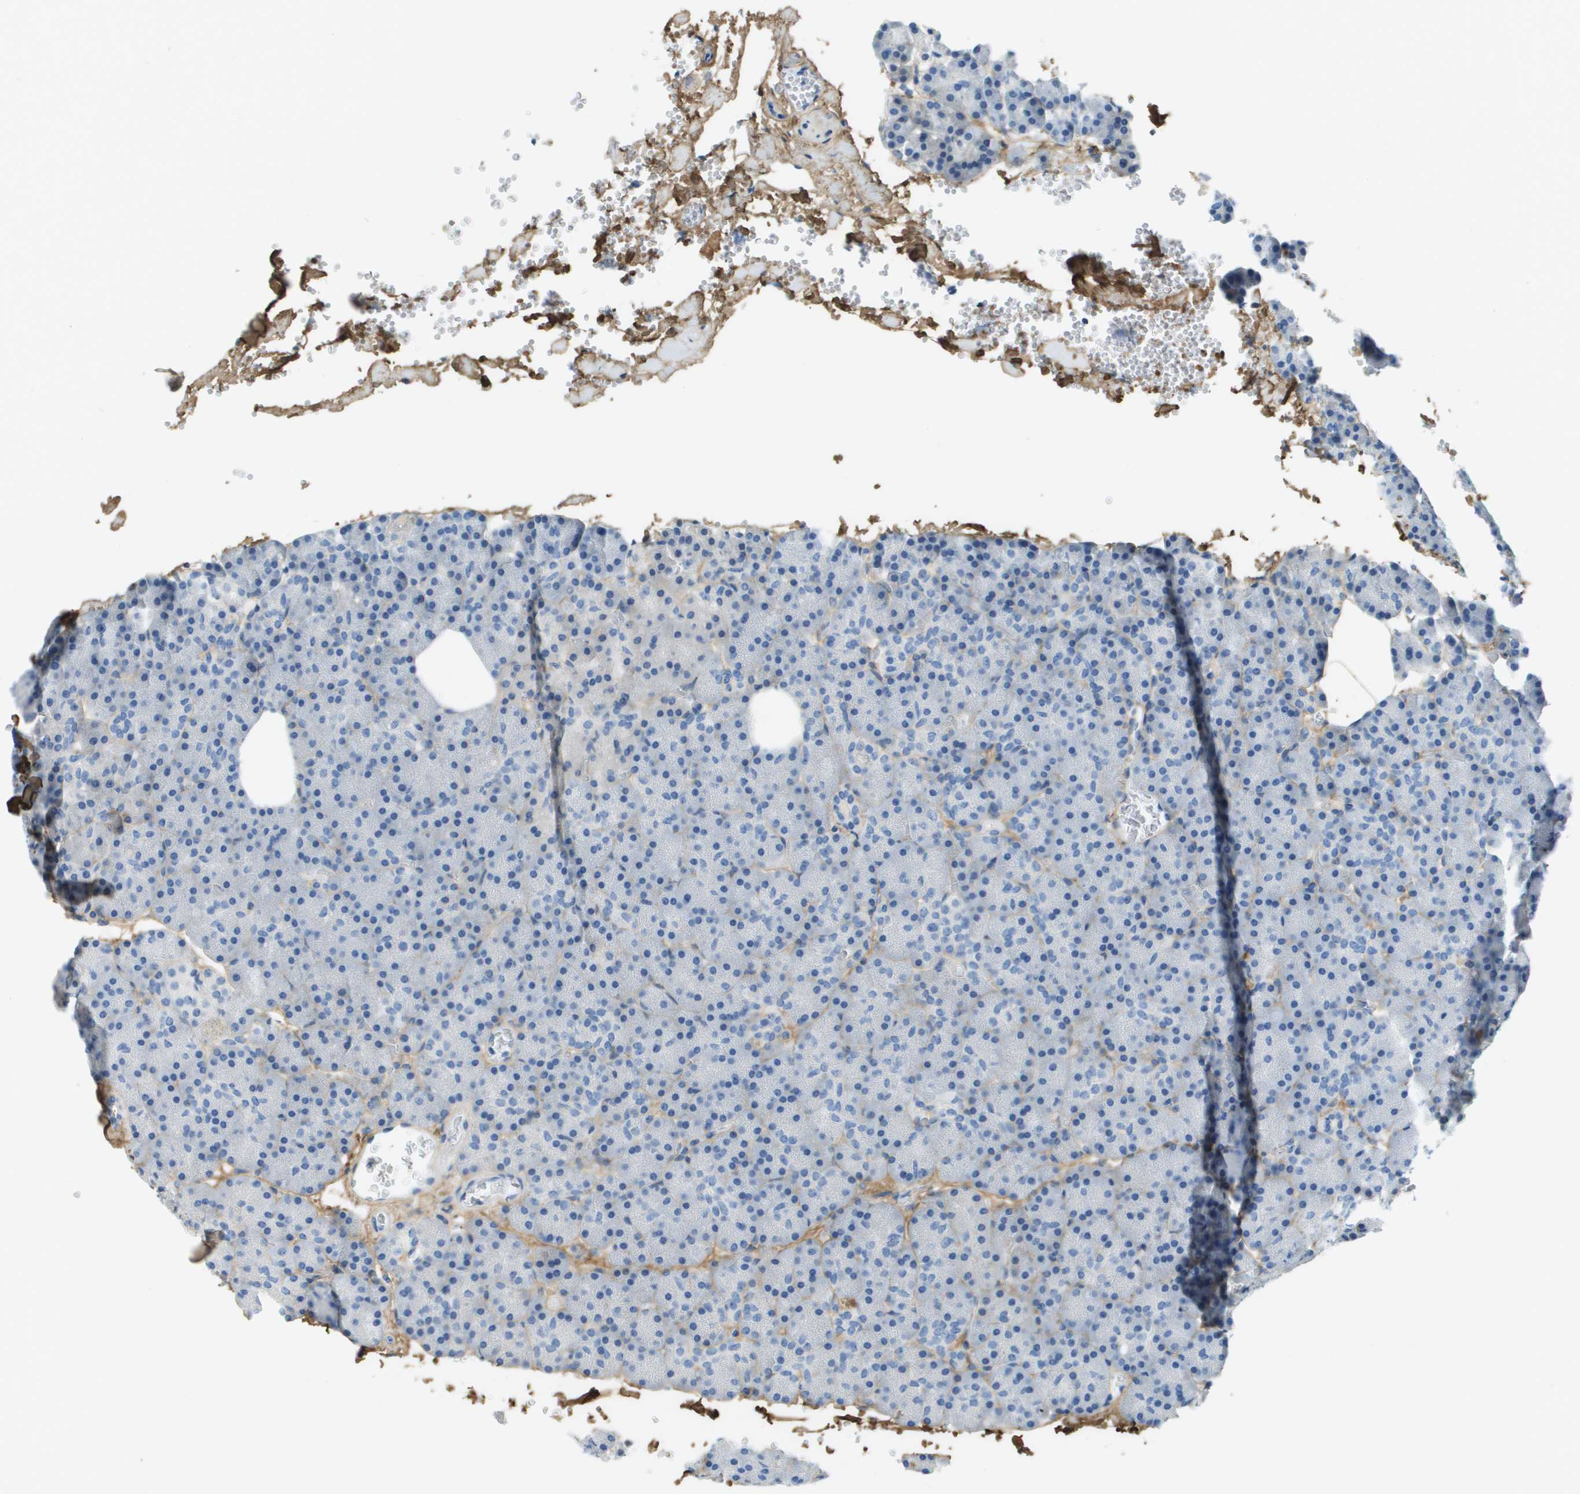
{"staining": {"intensity": "negative", "quantity": "none", "location": "none"}, "tissue": "pancreas", "cell_type": "Exocrine glandular cells", "image_type": "normal", "snomed": [{"axis": "morphology", "description": "Normal tissue, NOS"}, {"axis": "topography", "description": "Pancreas"}], "caption": "A histopathology image of human pancreas is negative for staining in exocrine glandular cells. (Brightfield microscopy of DAB (3,3'-diaminobenzidine) immunohistochemistry at high magnification).", "gene": "DCN", "patient": {"sex": "female", "age": 35}}